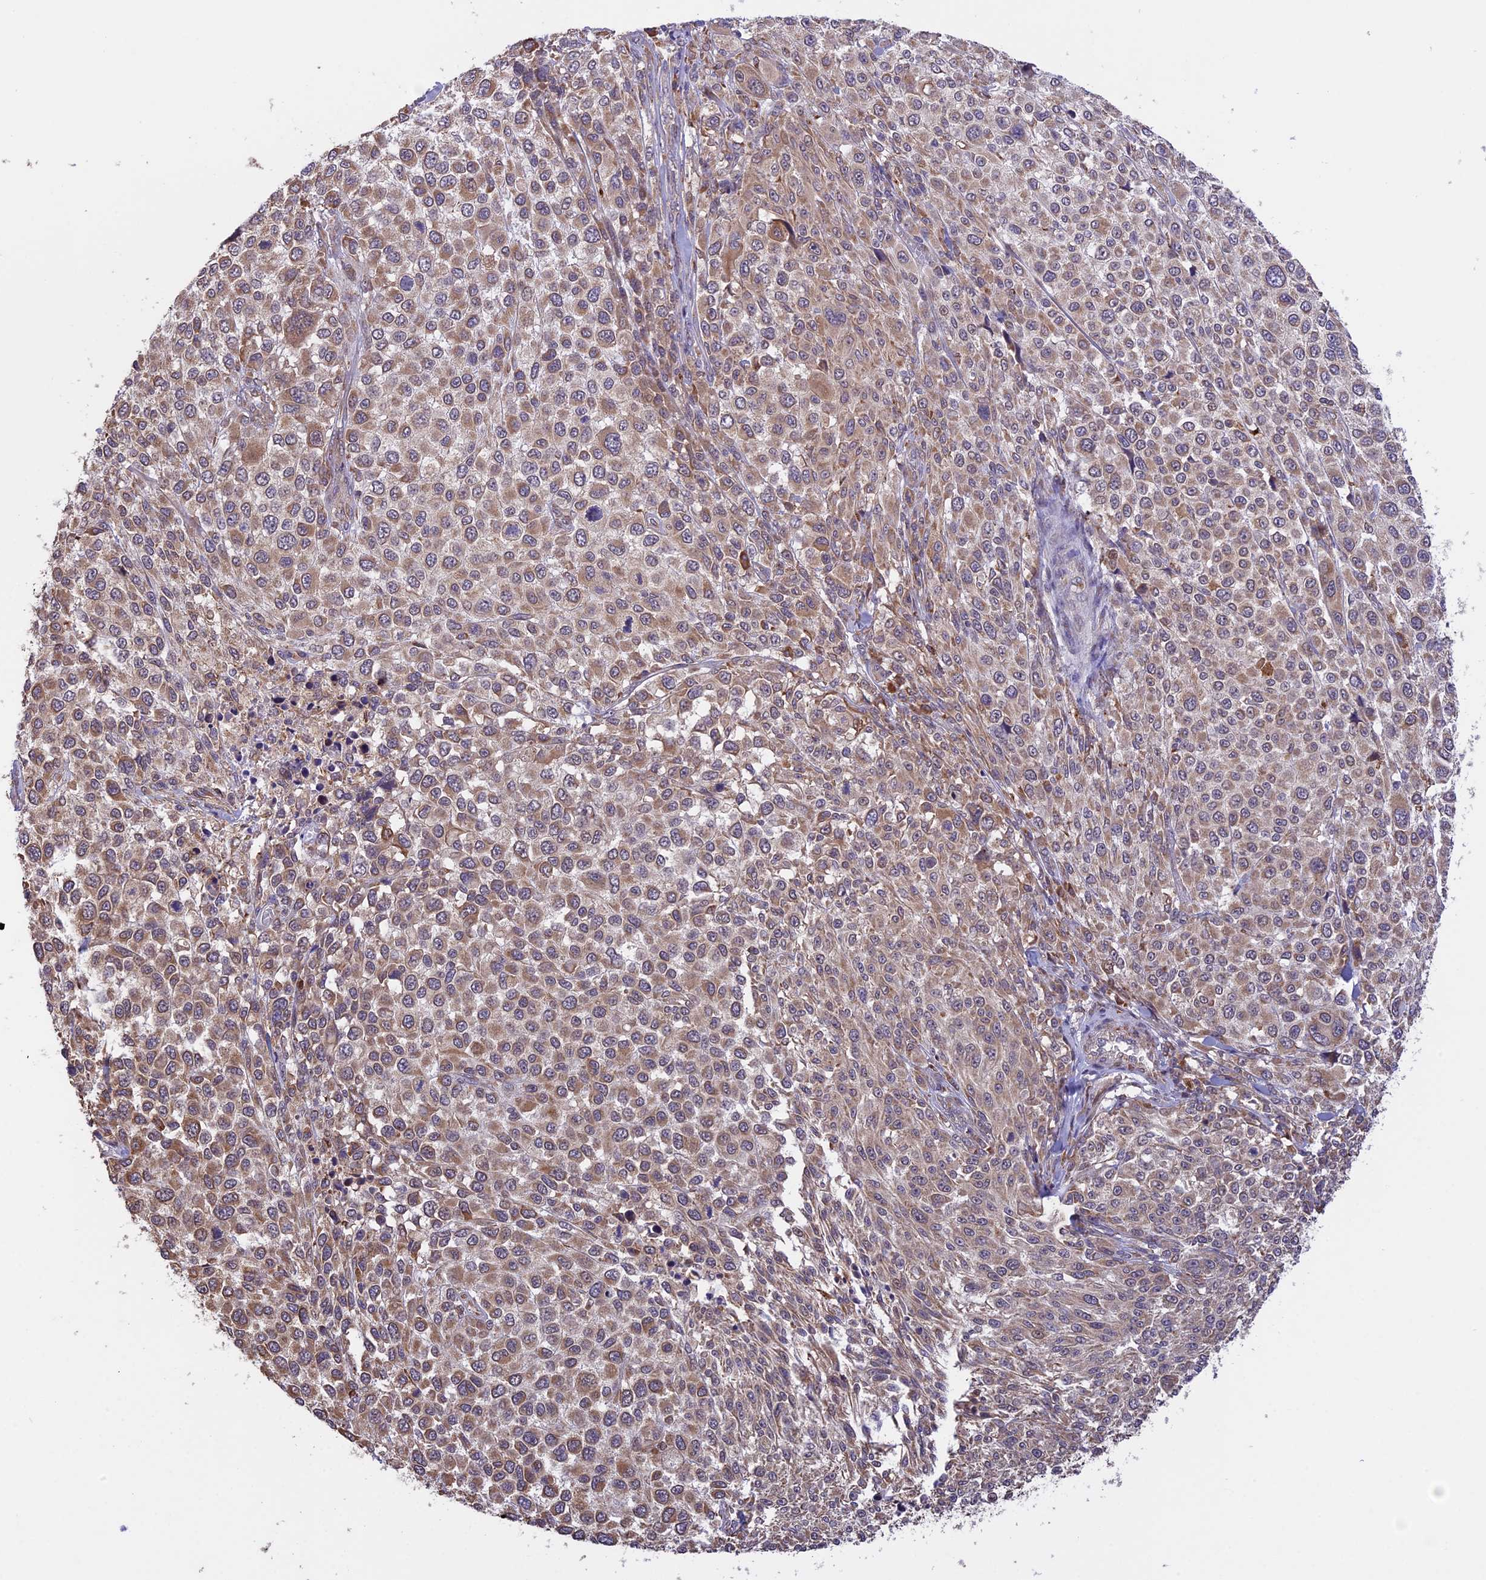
{"staining": {"intensity": "moderate", "quantity": ">75%", "location": "cytoplasmic/membranous"}, "tissue": "melanoma", "cell_type": "Tumor cells", "image_type": "cancer", "snomed": [{"axis": "morphology", "description": "Malignant melanoma, NOS"}, {"axis": "topography", "description": "Skin of trunk"}], "caption": "The micrograph displays staining of malignant melanoma, revealing moderate cytoplasmic/membranous protein positivity (brown color) within tumor cells.", "gene": "DMRTA2", "patient": {"sex": "male", "age": 71}}